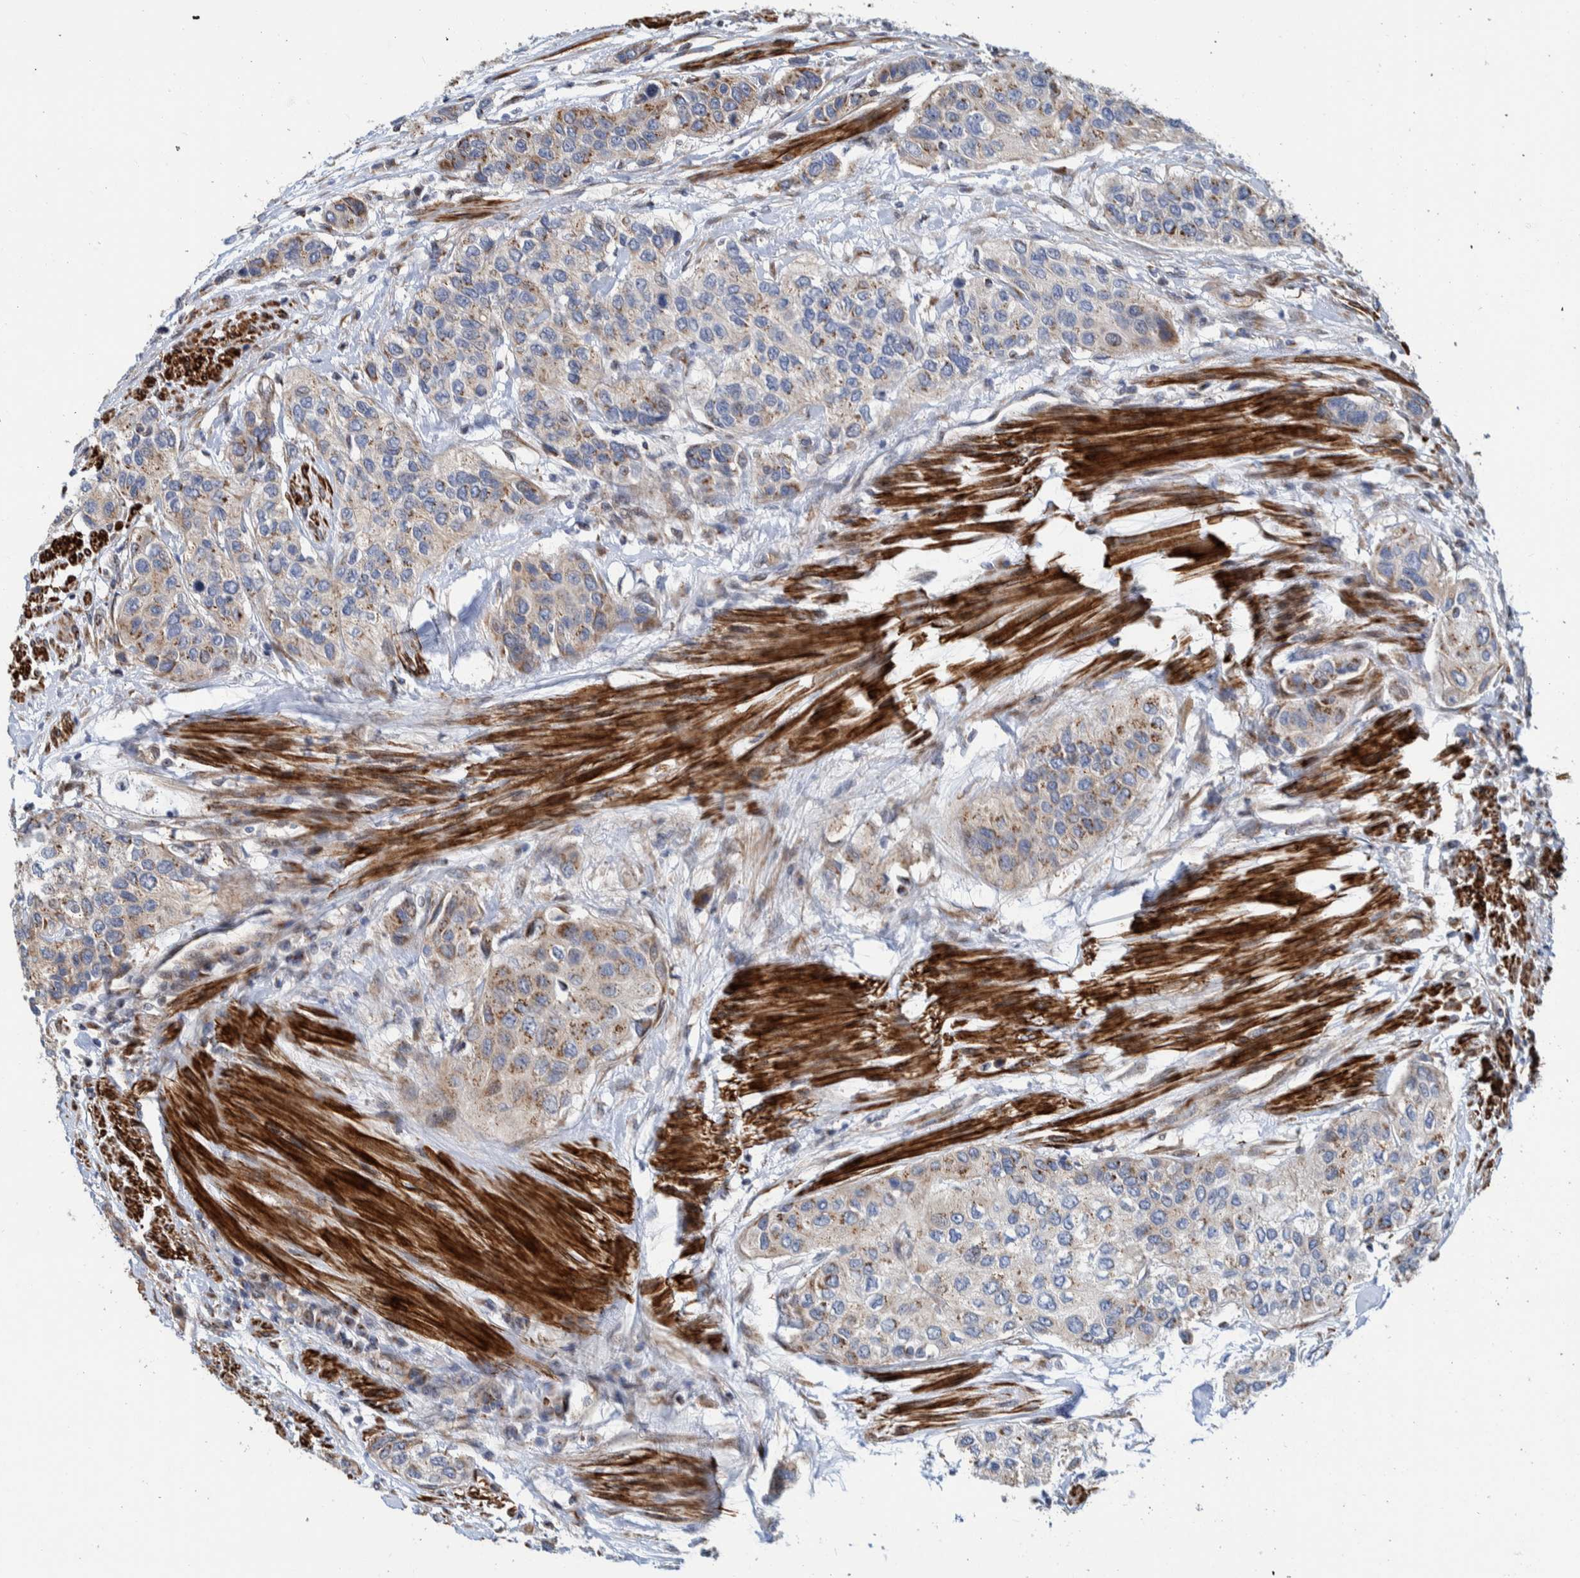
{"staining": {"intensity": "weak", "quantity": "<25%", "location": "cytoplasmic/membranous"}, "tissue": "urothelial cancer", "cell_type": "Tumor cells", "image_type": "cancer", "snomed": [{"axis": "morphology", "description": "Urothelial carcinoma, High grade"}, {"axis": "topography", "description": "Urinary bladder"}], "caption": "High magnification brightfield microscopy of high-grade urothelial carcinoma stained with DAB (3,3'-diaminobenzidine) (brown) and counterstained with hematoxylin (blue): tumor cells show no significant staining.", "gene": "CCDC57", "patient": {"sex": "female", "age": 56}}